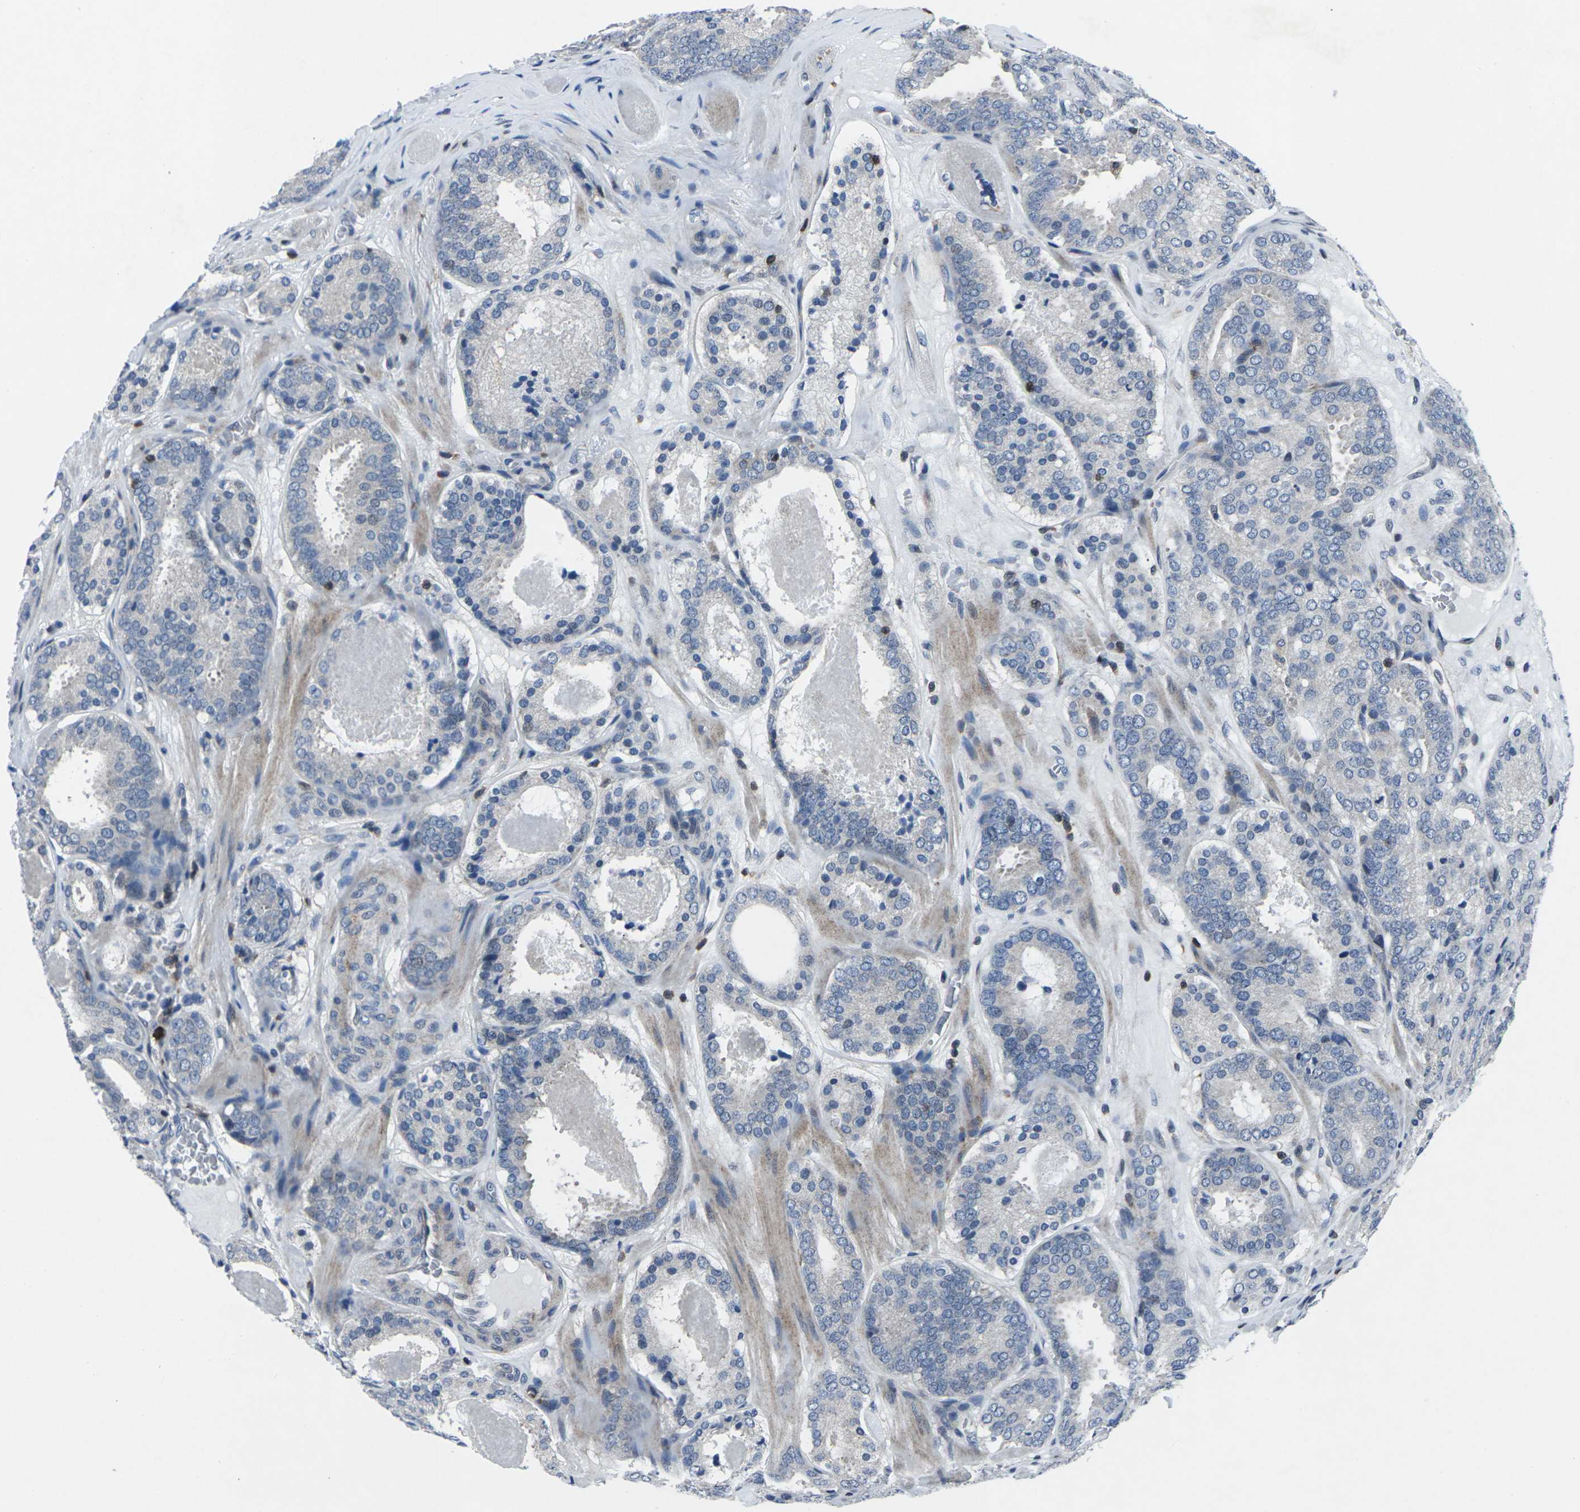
{"staining": {"intensity": "negative", "quantity": "none", "location": "none"}, "tissue": "prostate cancer", "cell_type": "Tumor cells", "image_type": "cancer", "snomed": [{"axis": "morphology", "description": "Adenocarcinoma, Low grade"}, {"axis": "topography", "description": "Prostate"}], "caption": "DAB (3,3'-diaminobenzidine) immunohistochemical staining of human adenocarcinoma (low-grade) (prostate) reveals no significant positivity in tumor cells.", "gene": "STAT4", "patient": {"sex": "male", "age": 69}}